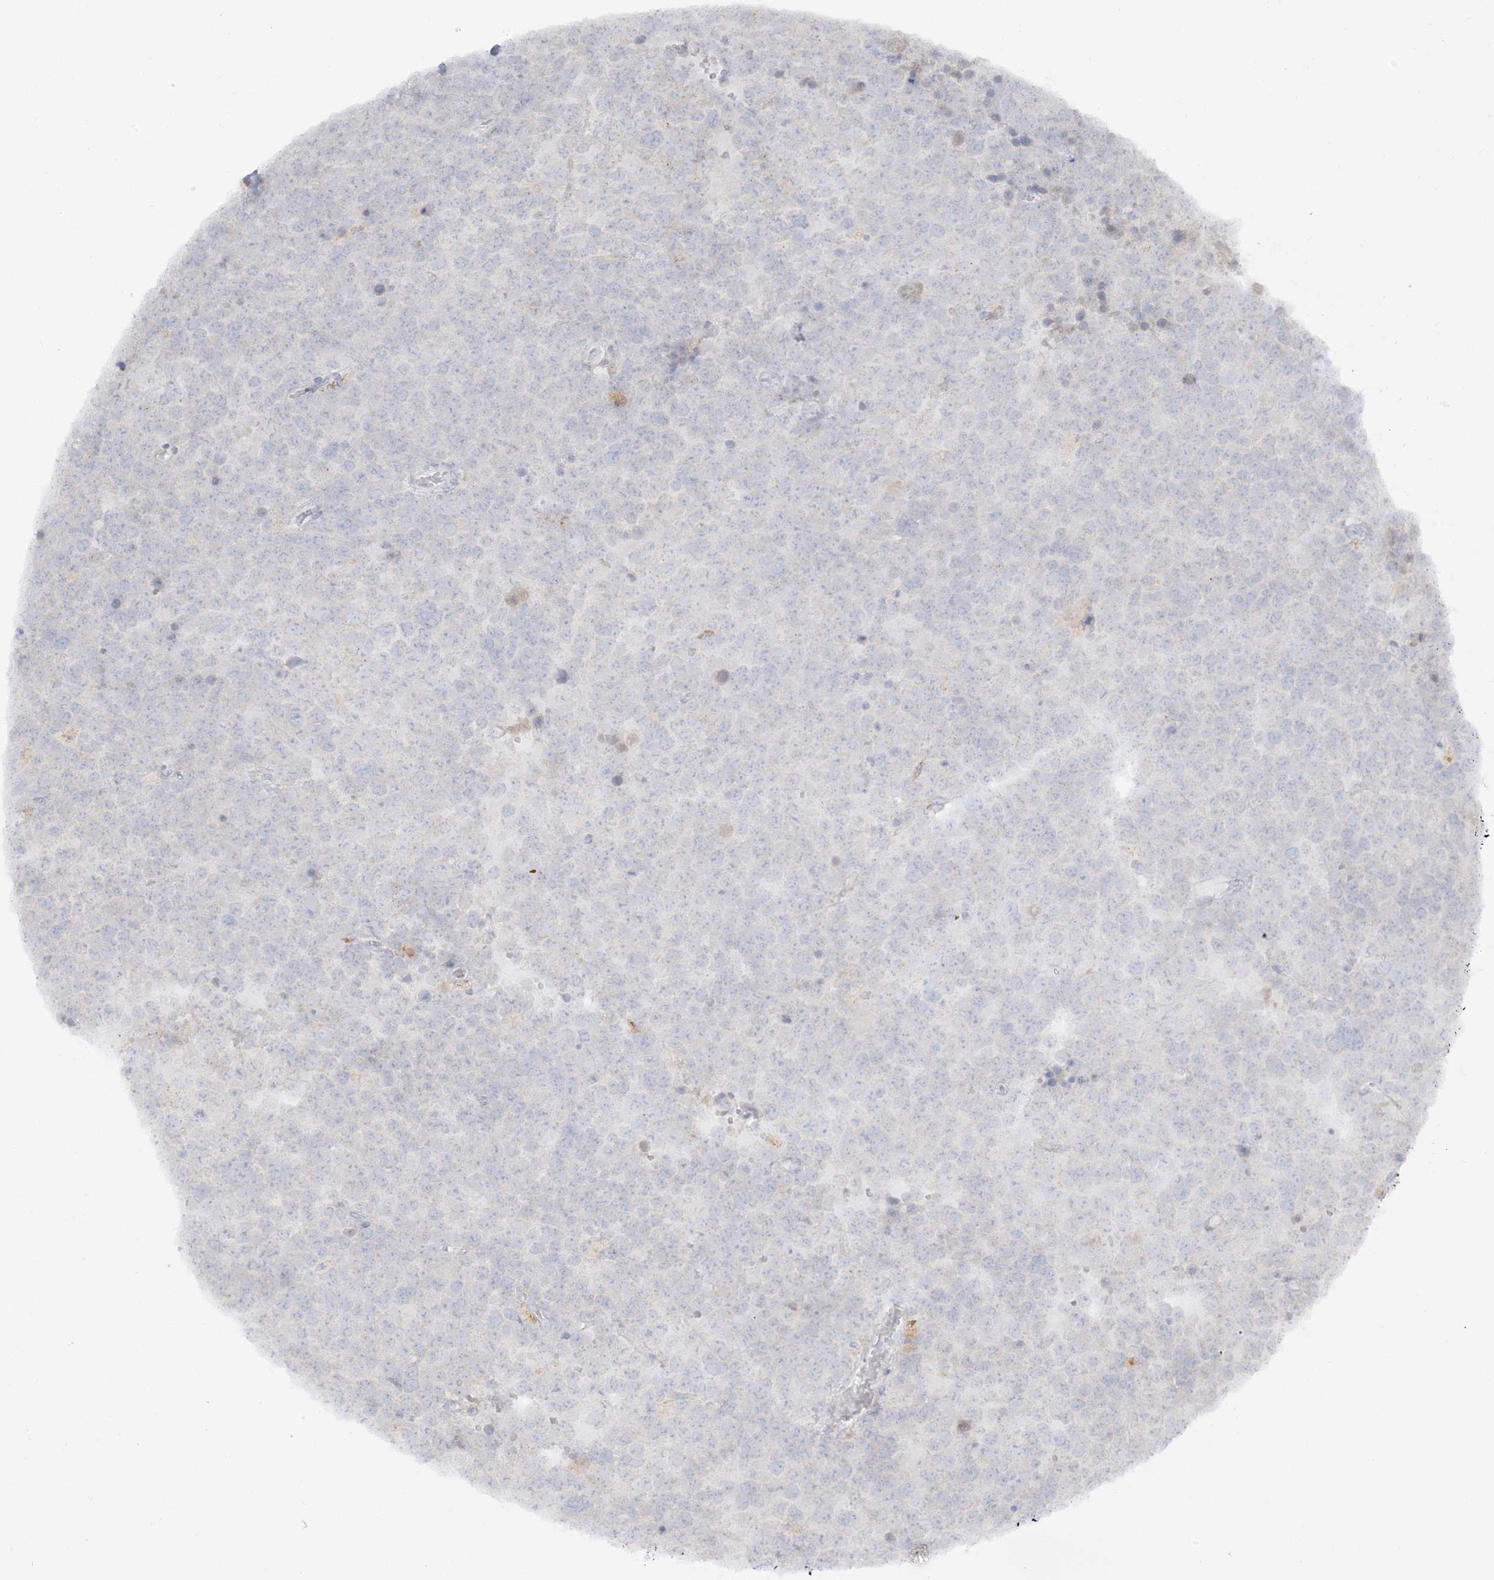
{"staining": {"intensity": "negative", "quantity": "none", "location": "none"}, "tissue": "testis cancer", "cell_type": "Tumor cells", "image_type": "cancer", "snomed": [{"axis": "morphology", "description": "Seminoma, NOS"}, {"axis": "topography", "description": "Testis"}], "caption": "There is no significant staining in tumor cells of testis seminoma. (Brightfield microscopy of DAB (3,3'-diaminobenzidine) immunohistochemistry at high magnification).", "gene": "LOXL3", "patient": {"sex": "male", "age": 71}}